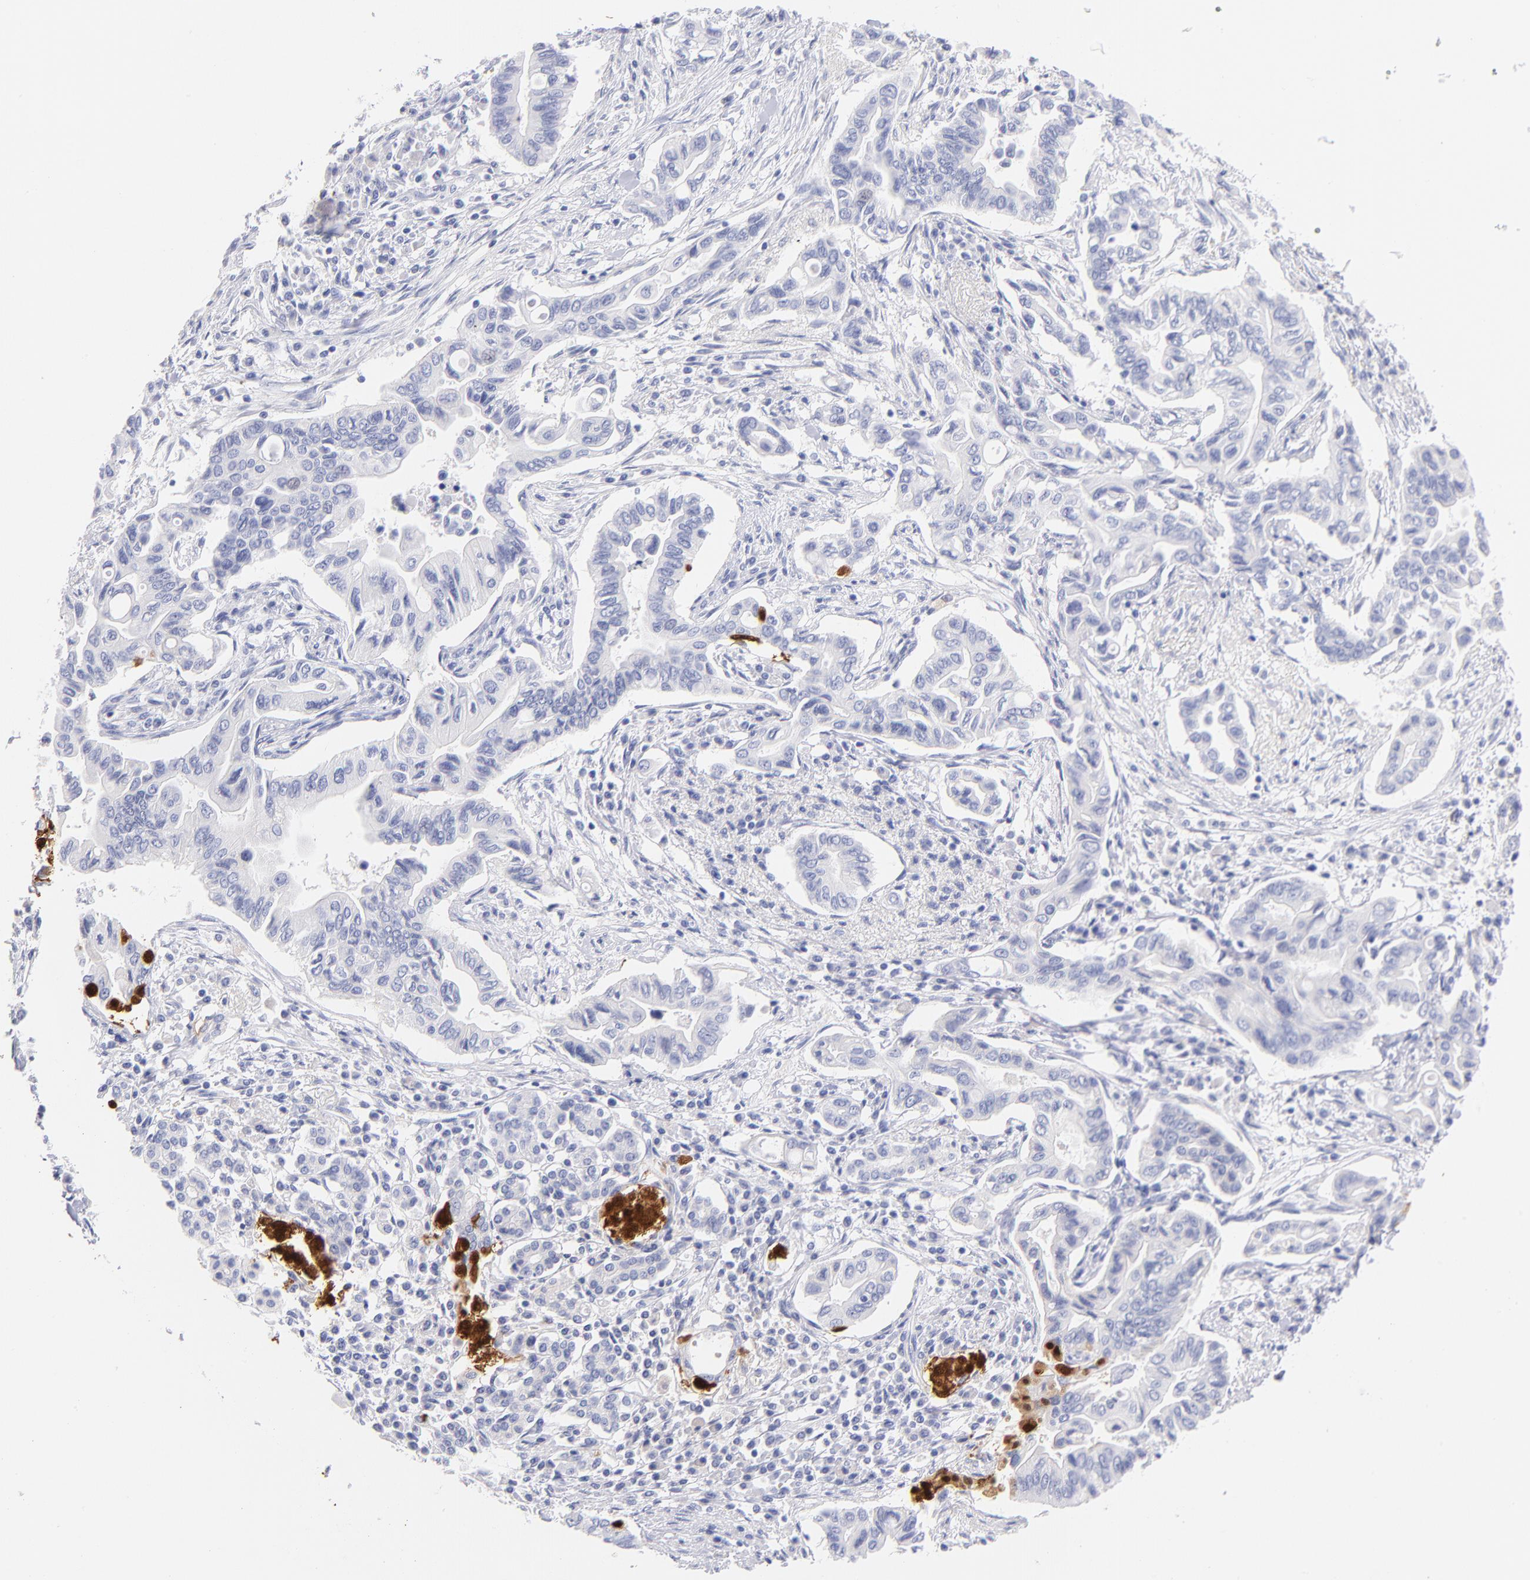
{"staining": {"intensity": "negative", "quantity": "none", "location": "none"}, "tissue": "pancreatic cancer", "cell_type": "Tumor cells", "image_type": "cancer", "snomed": [{"axis": "morphology", "description": "Adenocarcinoma, NOS"}, {"axis": "topography", "description": "Pancreas"}], "caption": "Pancreatic cancer (adenocarcinoma) was stained to show a protein in brown. There is no significant expression in tumor cells.", "gene": "SCGN", "patient": {"sex": "female", "age": 57}}